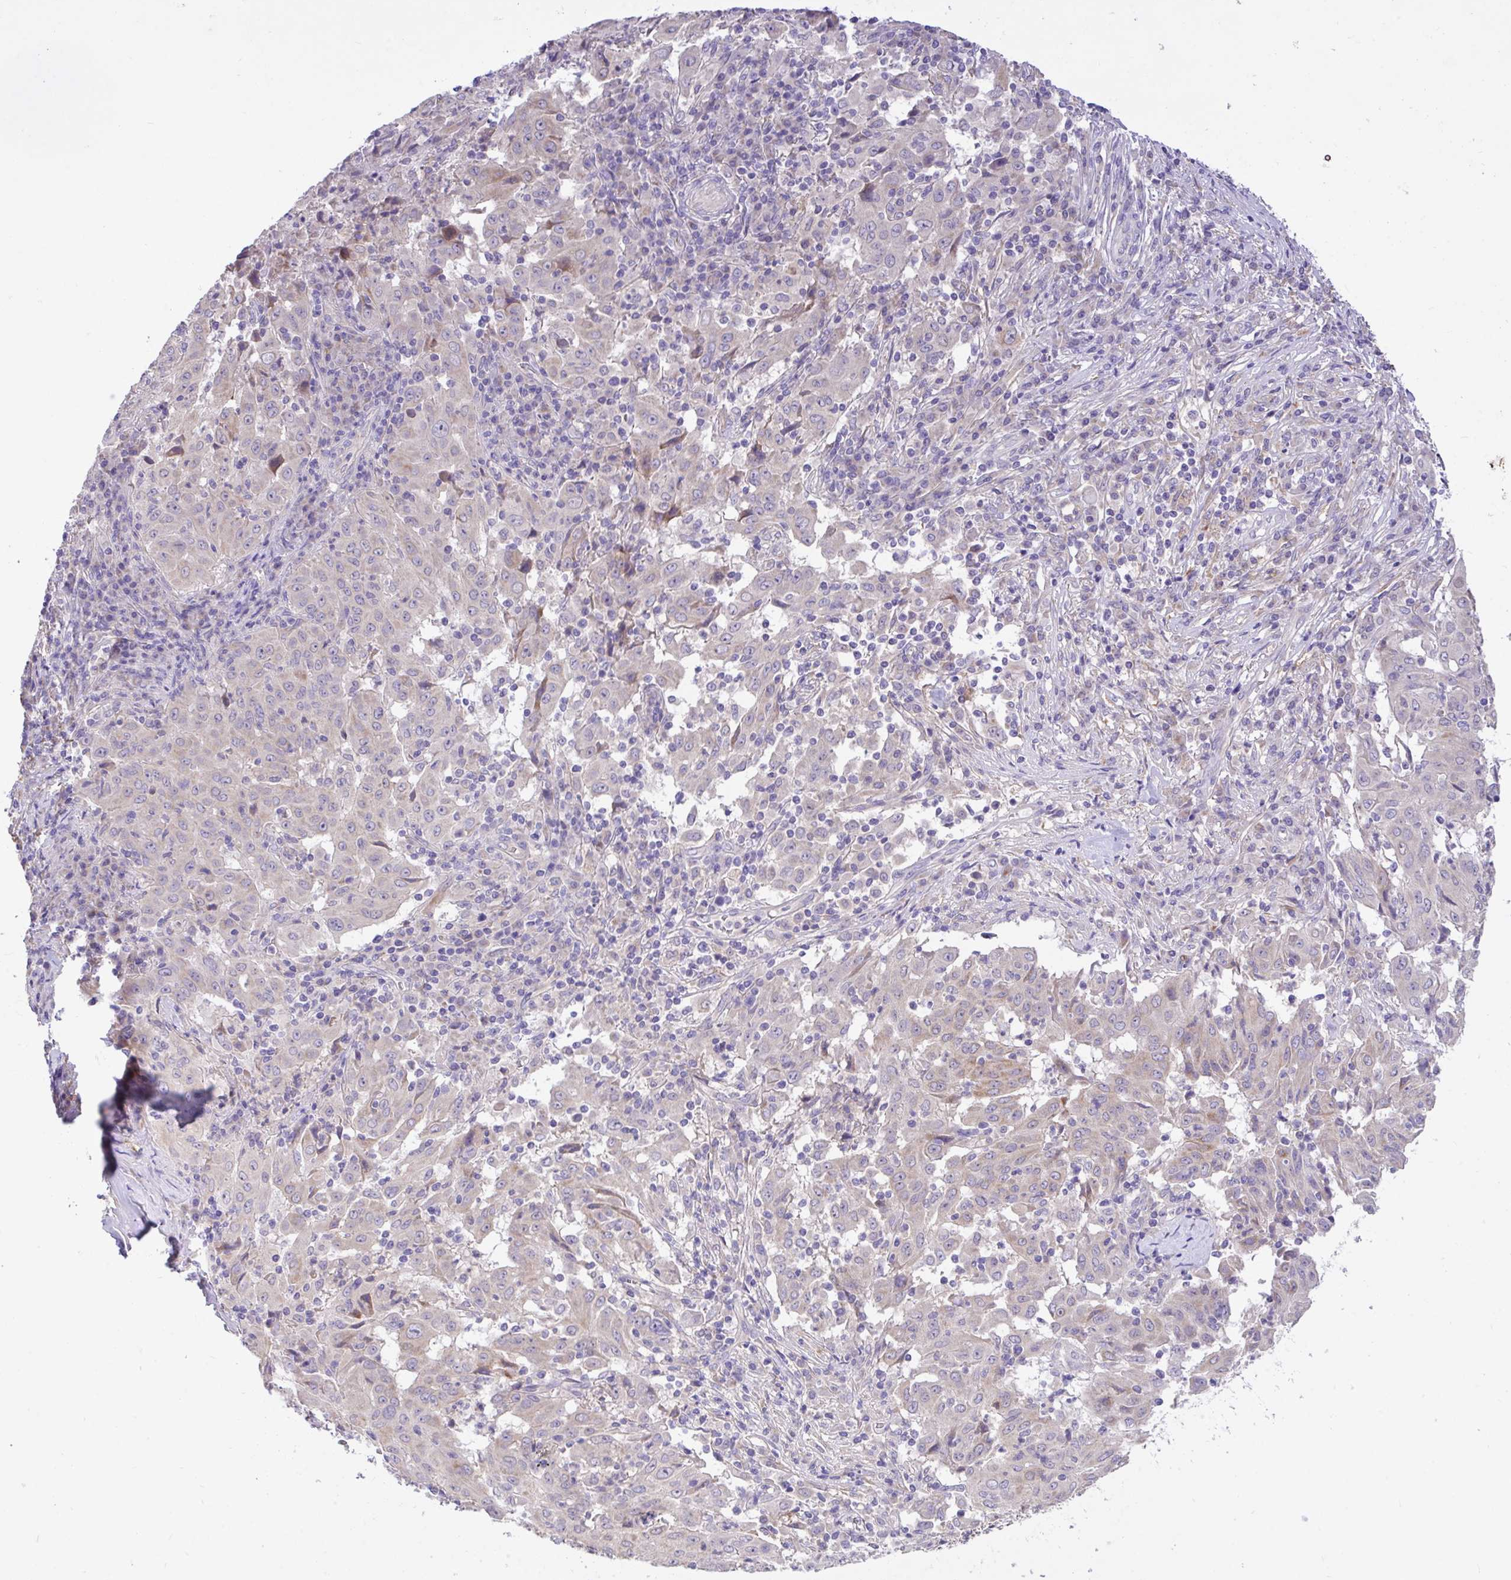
{"staining": {"intensity": "weak", "quantity": "<25%", "location": "cytoplasmic/membranous"}, "tissue": "pancreatic cancer", "cell_type": "Tumor cells", "image_type": "cancer", "snomed": [{"axis": "morphology", "description": "Adenocarcinoma, NOS"}, {"axis": "topography", "description": "Pancreas"}], "caption": "There is no significant staining in tumor cells of pancreatic adenocarcinoma. (Immunohistochemistry (ihc), brightfield microscopy, high magnification).", "gene": "MPC2", "patient": {"sex": "male", "age": 63}}